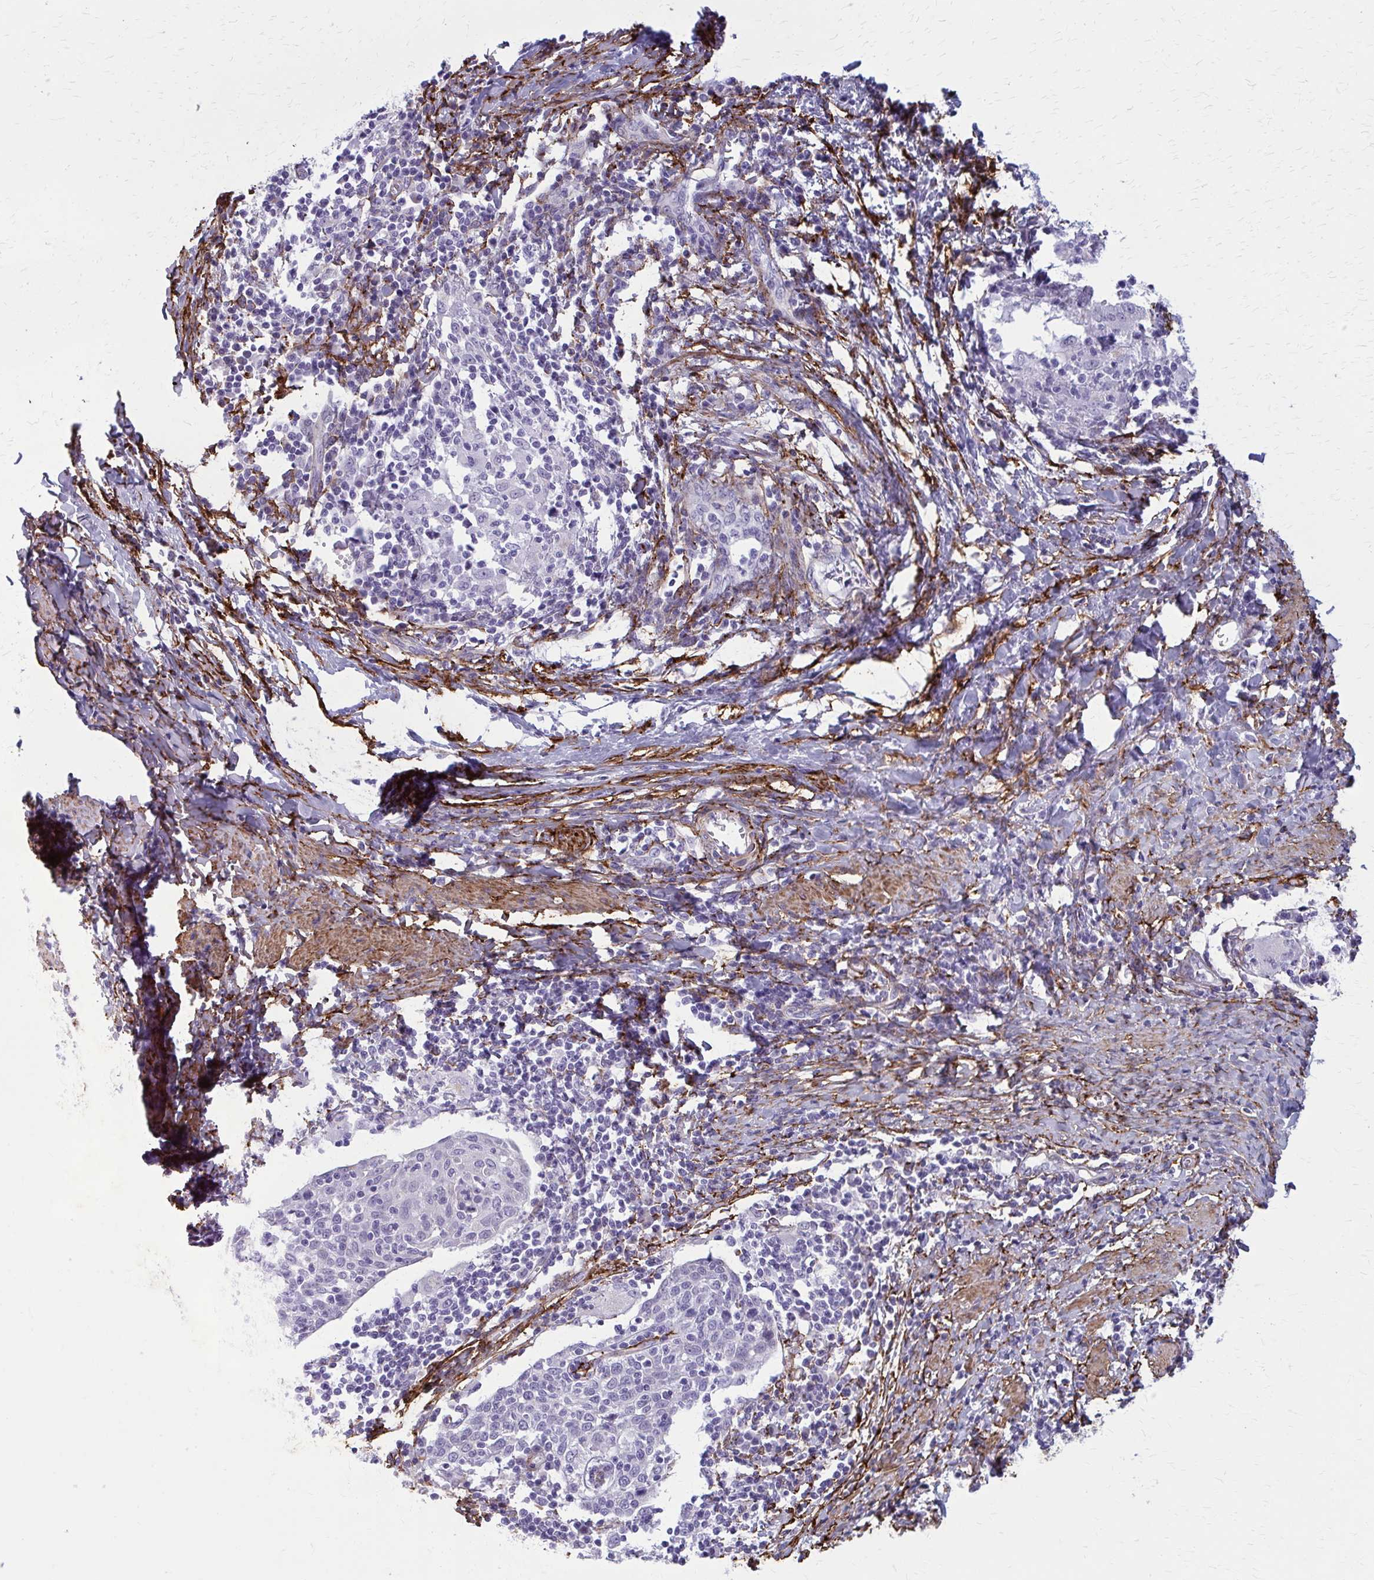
{"staining": {"intensity": "negative", "quantity": "none", "location": "none"}, "tissue": "cervical cancer", "cell_type": "Tumor cells", "image_type": "cancer", "snomed": [{"axis": "morphology", "description": "Squamous cell carcinoma, NOS"}, {"axis": "topography", "description": "Cervix"}], "caption": "A micrograph of human cervical squamous cell carcinoma is negative for staining in tumor cells.", "gene": "AKAP12", "patient": {"sex": "female", "age": 52}}